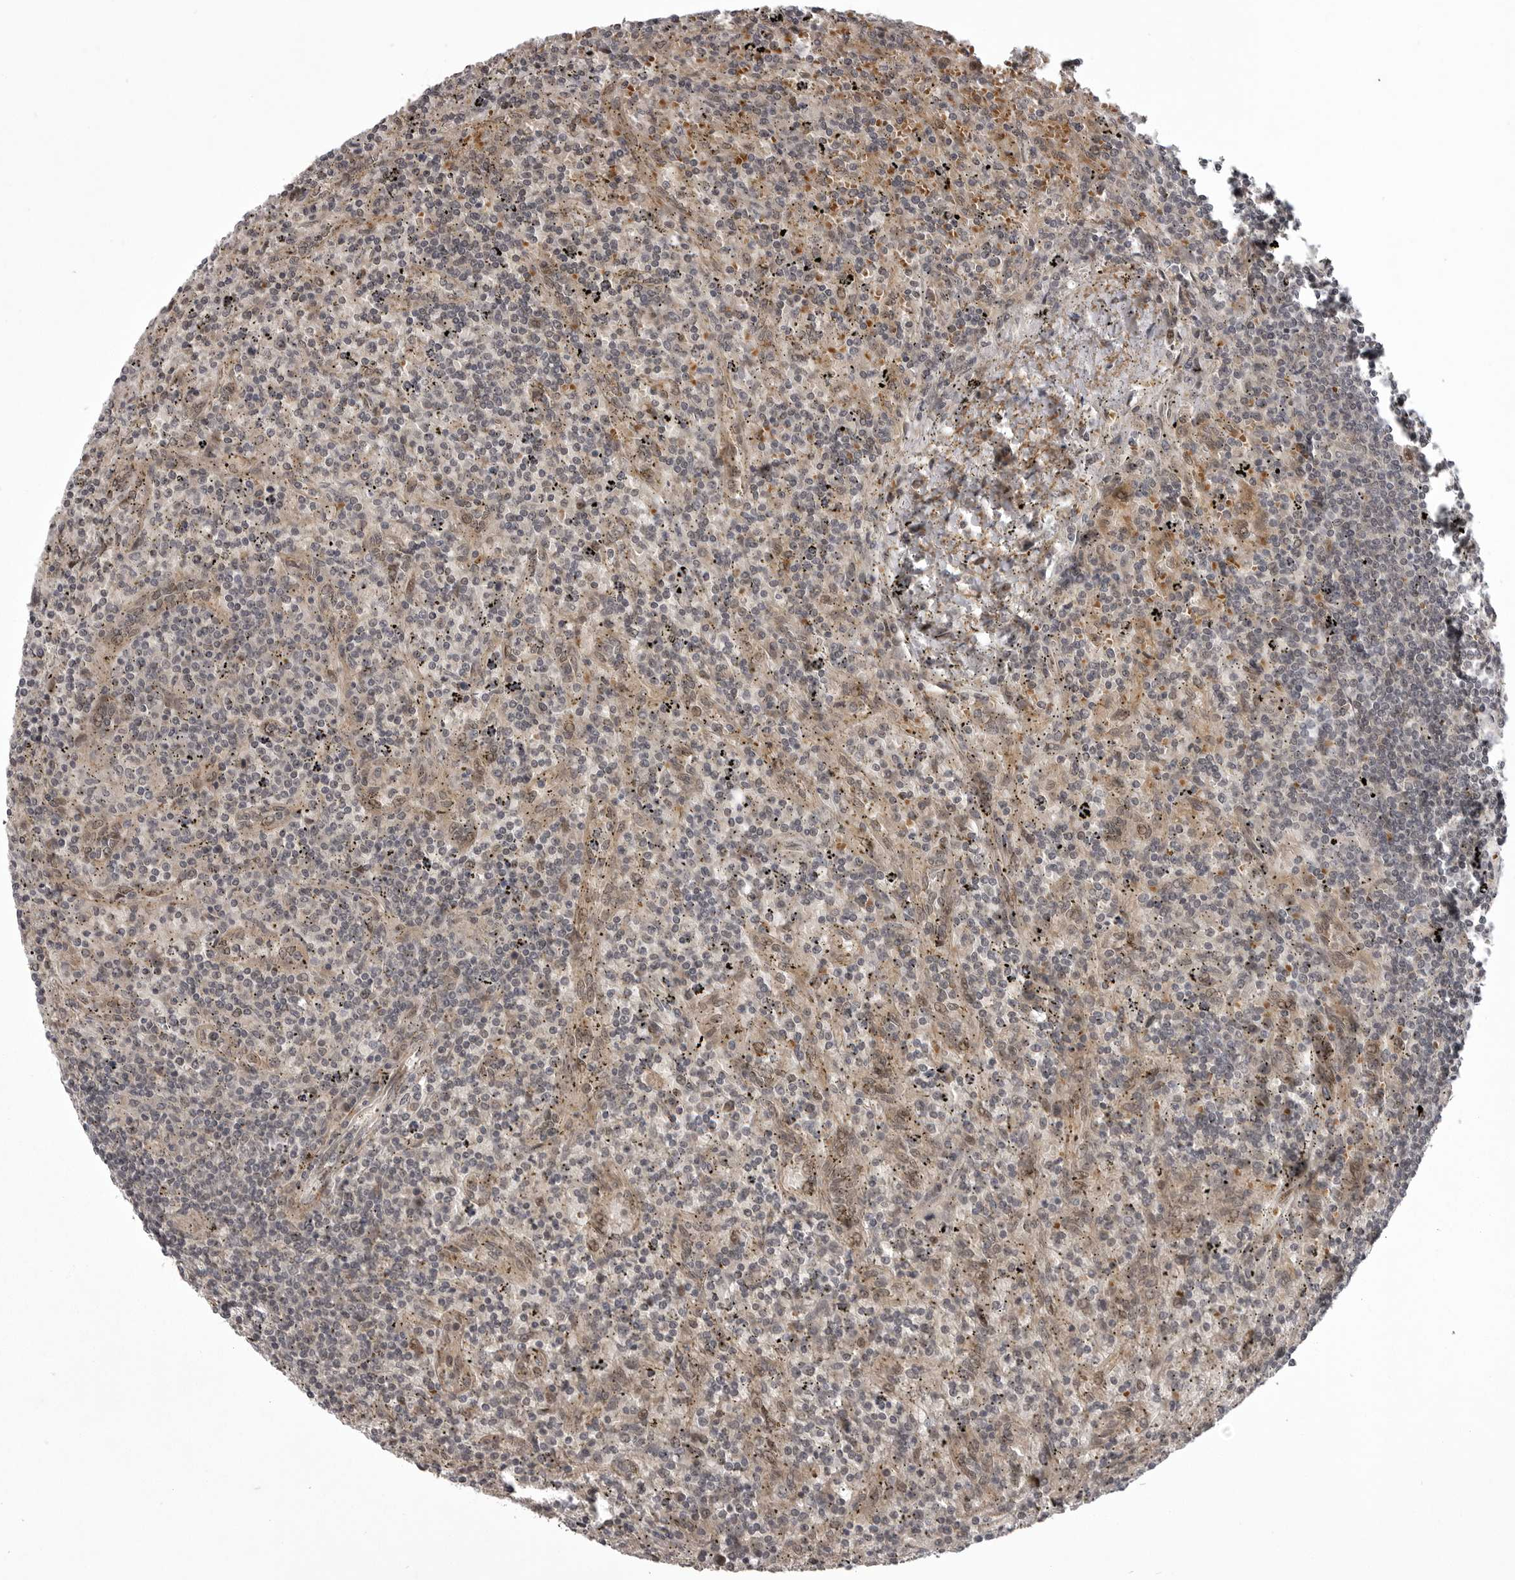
{"staining": {"intensity": "negative", "quantity": "none", "location": "none"}, "tissue": "lymphoma", "cell_type": "Tumor cells", "image_type": "cancer", "snomed": [{"axis": "morphology", "description": "Malignant lymphoma, non-Hodgkin's type, Low grade"}, {"axis": "topography", "description": "Spleen"}], "caption": "There is no significant staining in tumor cells of malignant lymphoma, non-Hodgkin's type (low-grade).", "gene": "SNX16", "patient": {"sex": "male", "age": 76}}